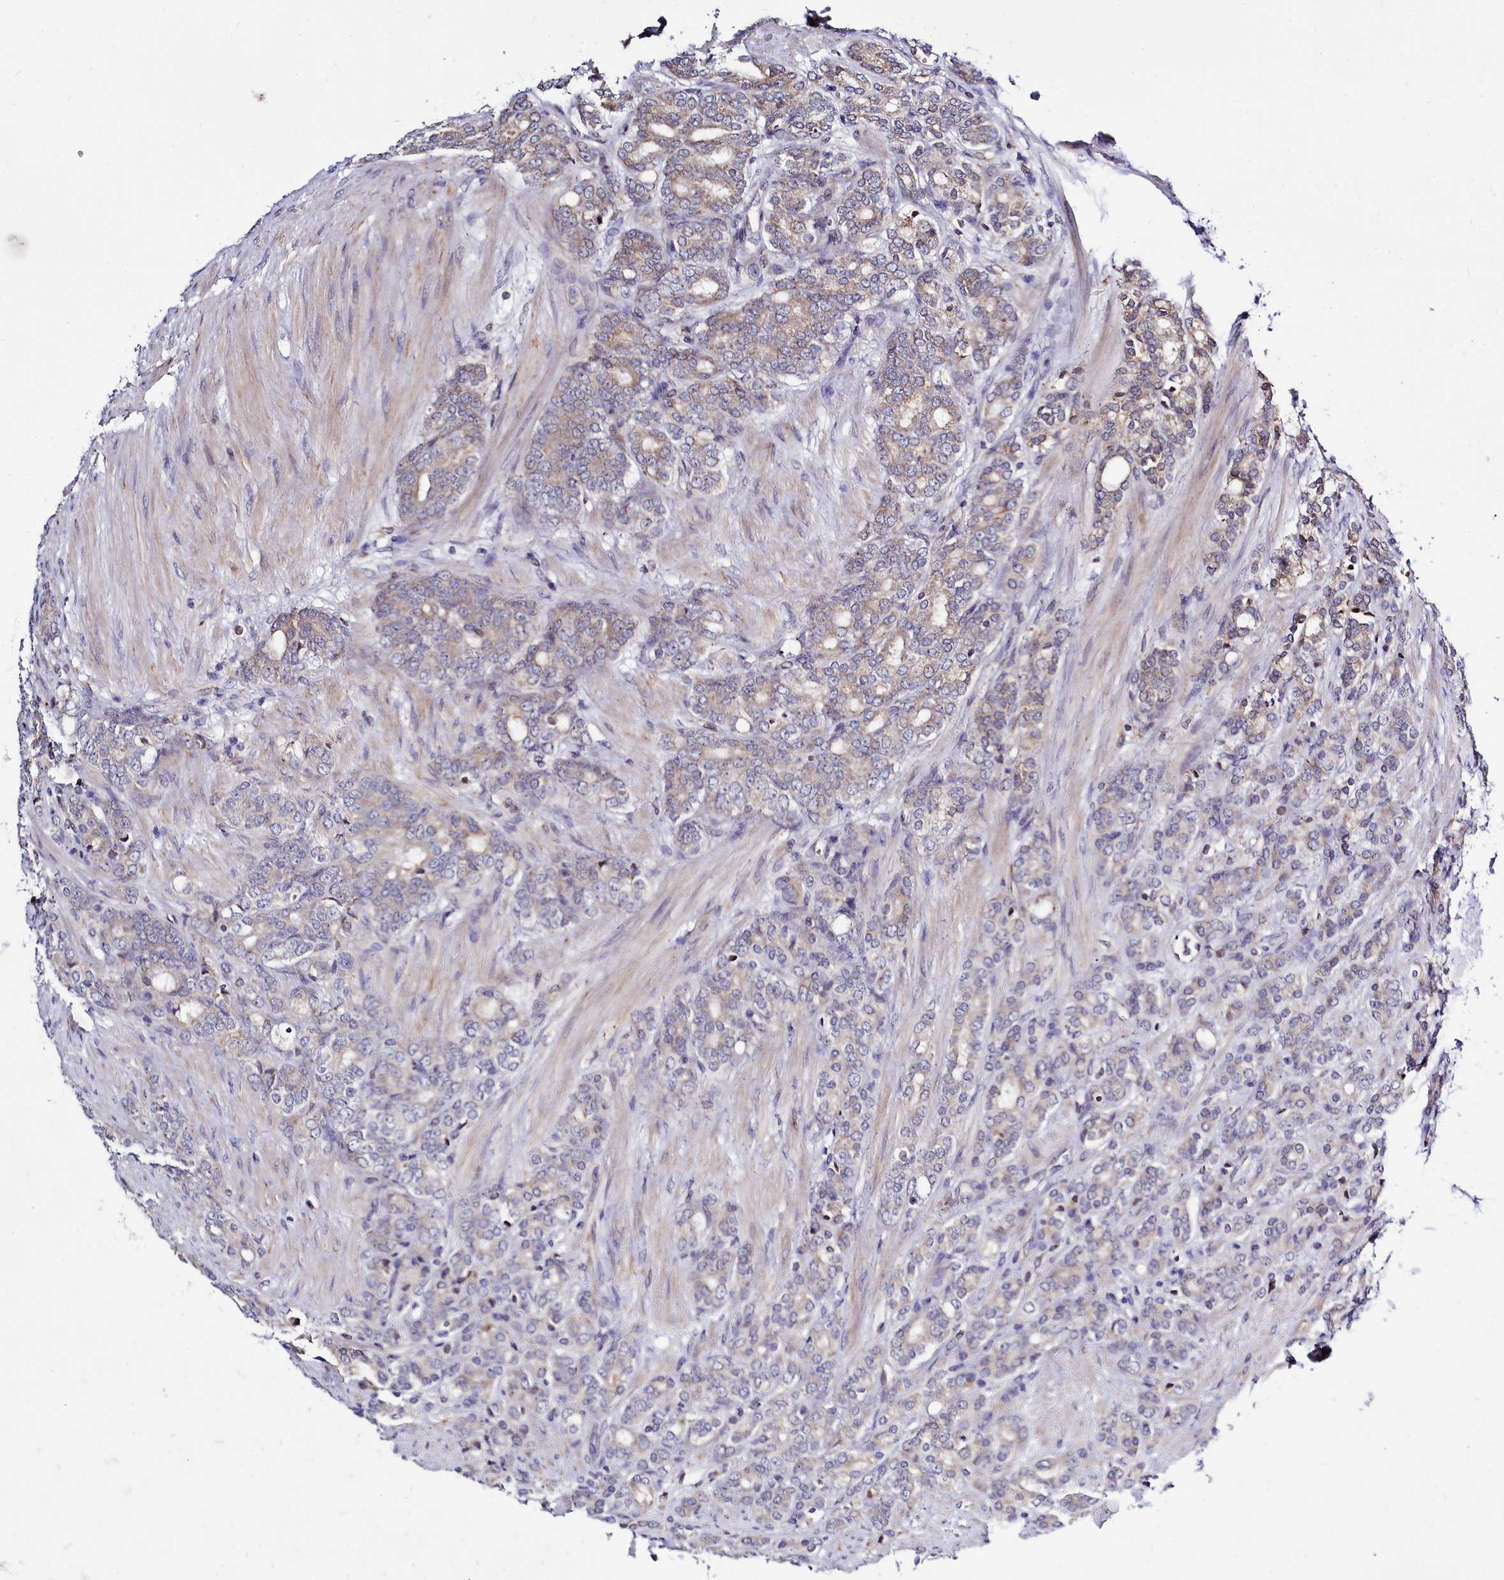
{"staining": {"intensity": "negative", "quantity": "none", "location": "none"}, "tissue": "prostate cancer", "cell_type": "Tumor cells", "image_type": "cancer", "snomed": [{"axis": "morphology", "description": "Adenocarcinoma, High grade"}, {"axis": "topography", "description": "Prostate"}], "caption": "The micrograph exhibits no significant staining in tumor cells of prostate cancer. (DAB immunohistochemistry with hematoxylin counter stain).", "gene": "RAPGEF4", "patient": {"sex": "male", "age": 62}}